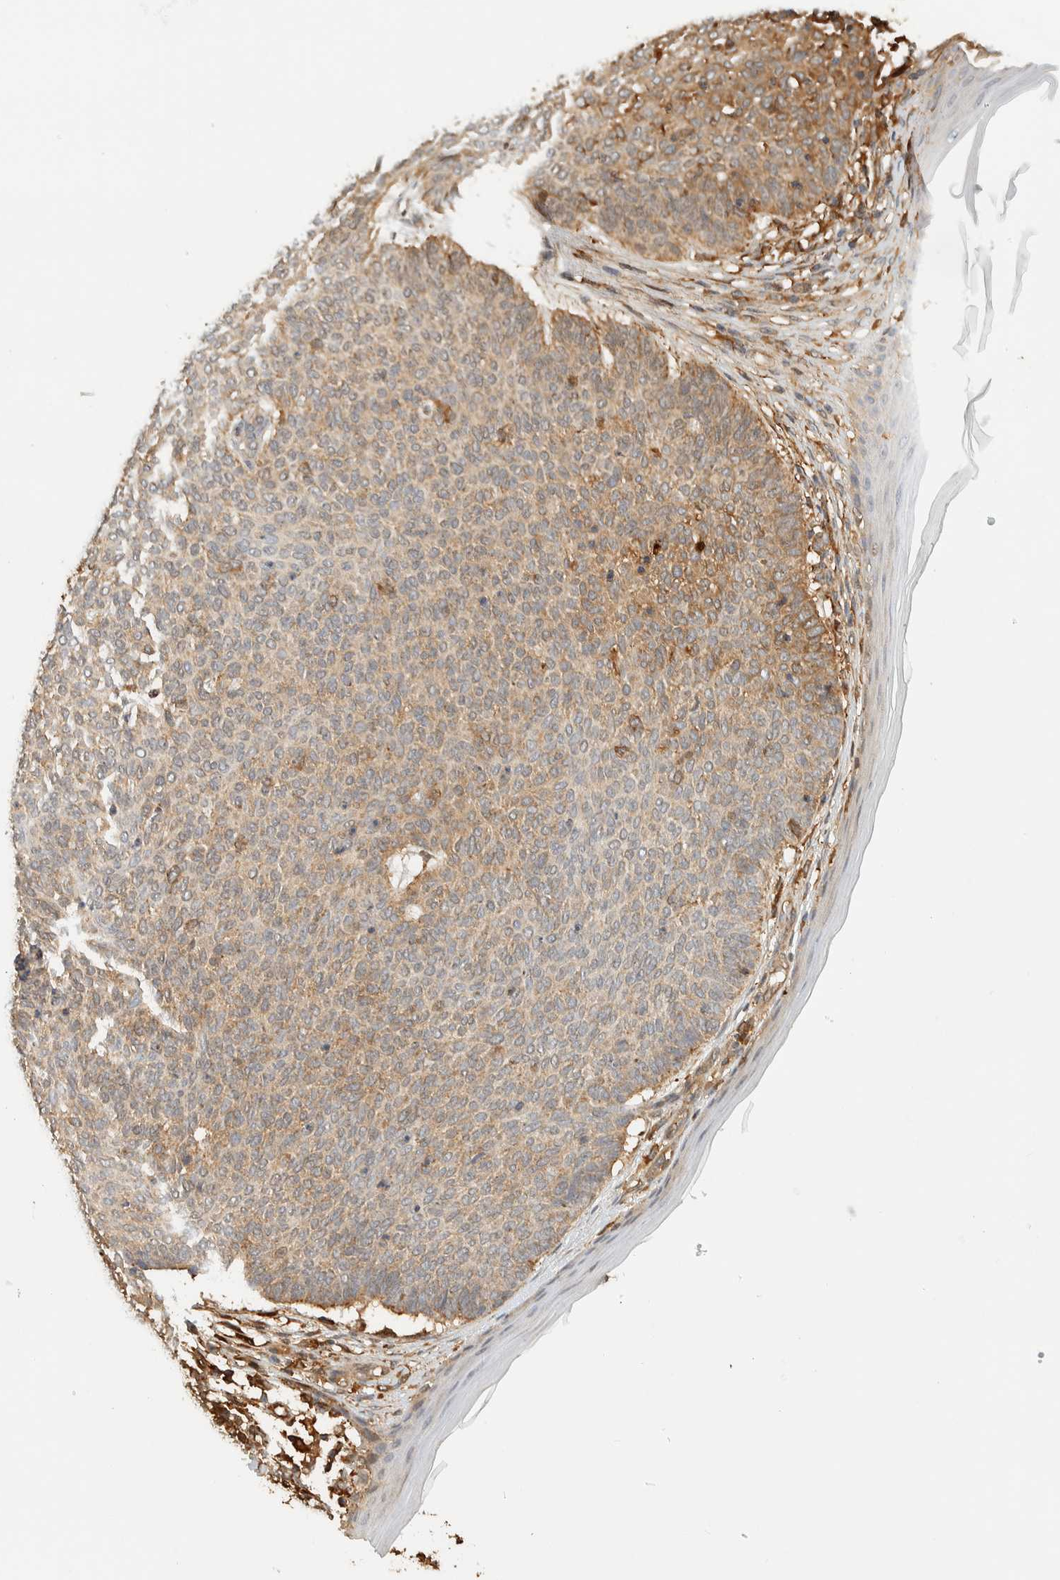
{"staining": {"intensity": "weak", "quantity": "25%-75%", "location": "cytoplasmic/membranous"}, "tissue": "skin cancer", "cell_type": "Tumor cells", "image_type": "cancer", "snomed": [{"axis": "morphology", "description": "Normal tissue, NOS"}, {"axis": "morphology", "description": "Basal cell carcinoma"}, {"axis": "topography", "description": "Skin"}], "caption": "Brown immunohistochemical staining in basal cell carcinoma (skin) displays weak cytoplasmic/membranous expression in approximately 25%-75% of tumor cells. (Brightfield microscopy of DAB IHC at high magnification).", "gene": "TMEM192", "patient": {"sex": "male", "age": 50}}